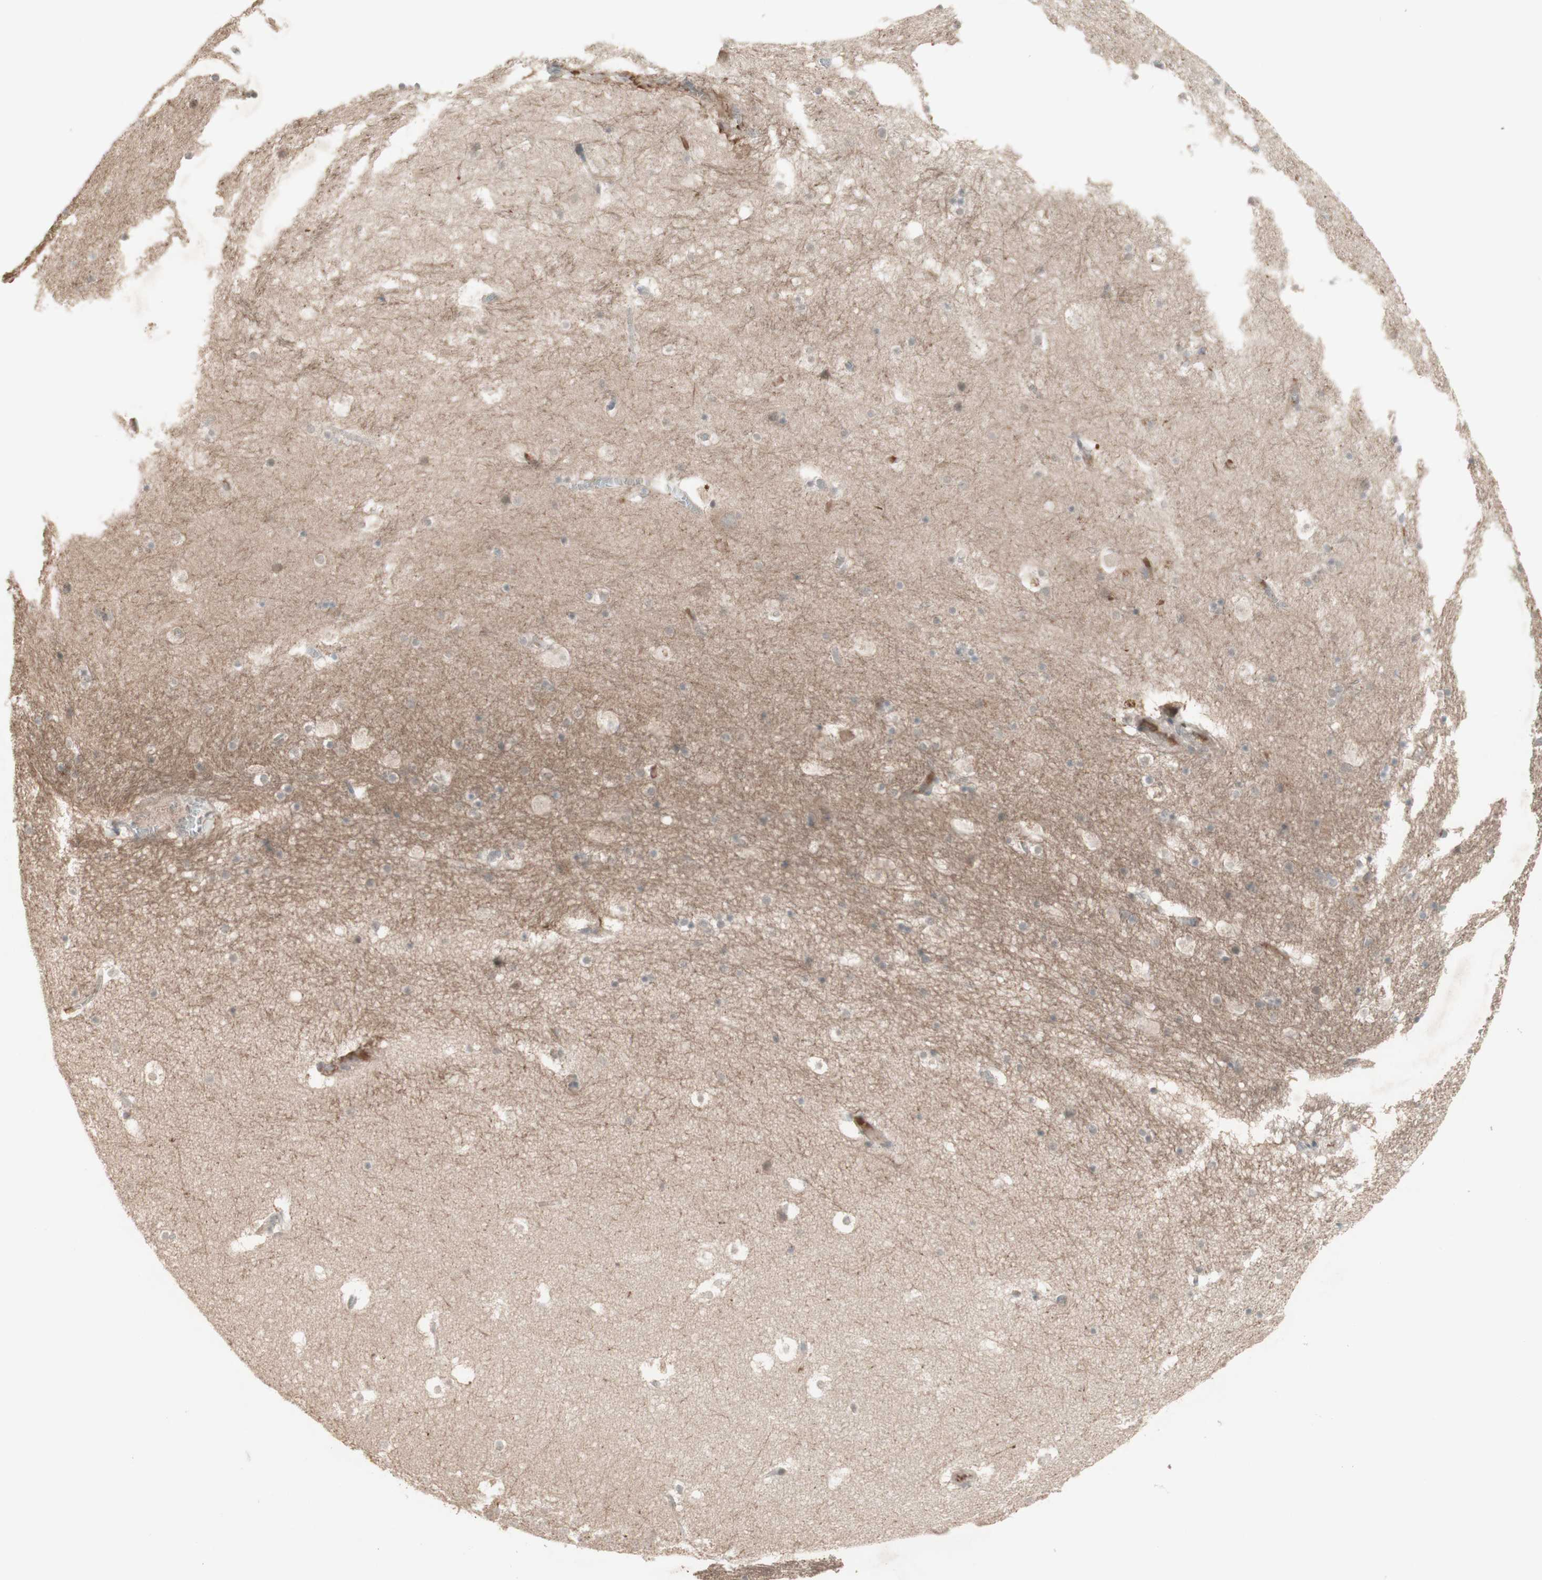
{"staining": {"intensity": "negative", "quantity": "none", "location": "none"}, "tissue": "hippocampus", "cell_type": "Glial cells", "image_type": "normal", "snomed": [{"axis": "morphology", "description": "Normal tissue, NOS"}, {"axis": "topography", "description": "Hippocampus"}], "caption": "Human hippocampus stained for a protein using immunohistochemistry demonstrates no positivity in glial cells.", "gene": "MSH6", "patient": {"sex": "male", "age": 45}}